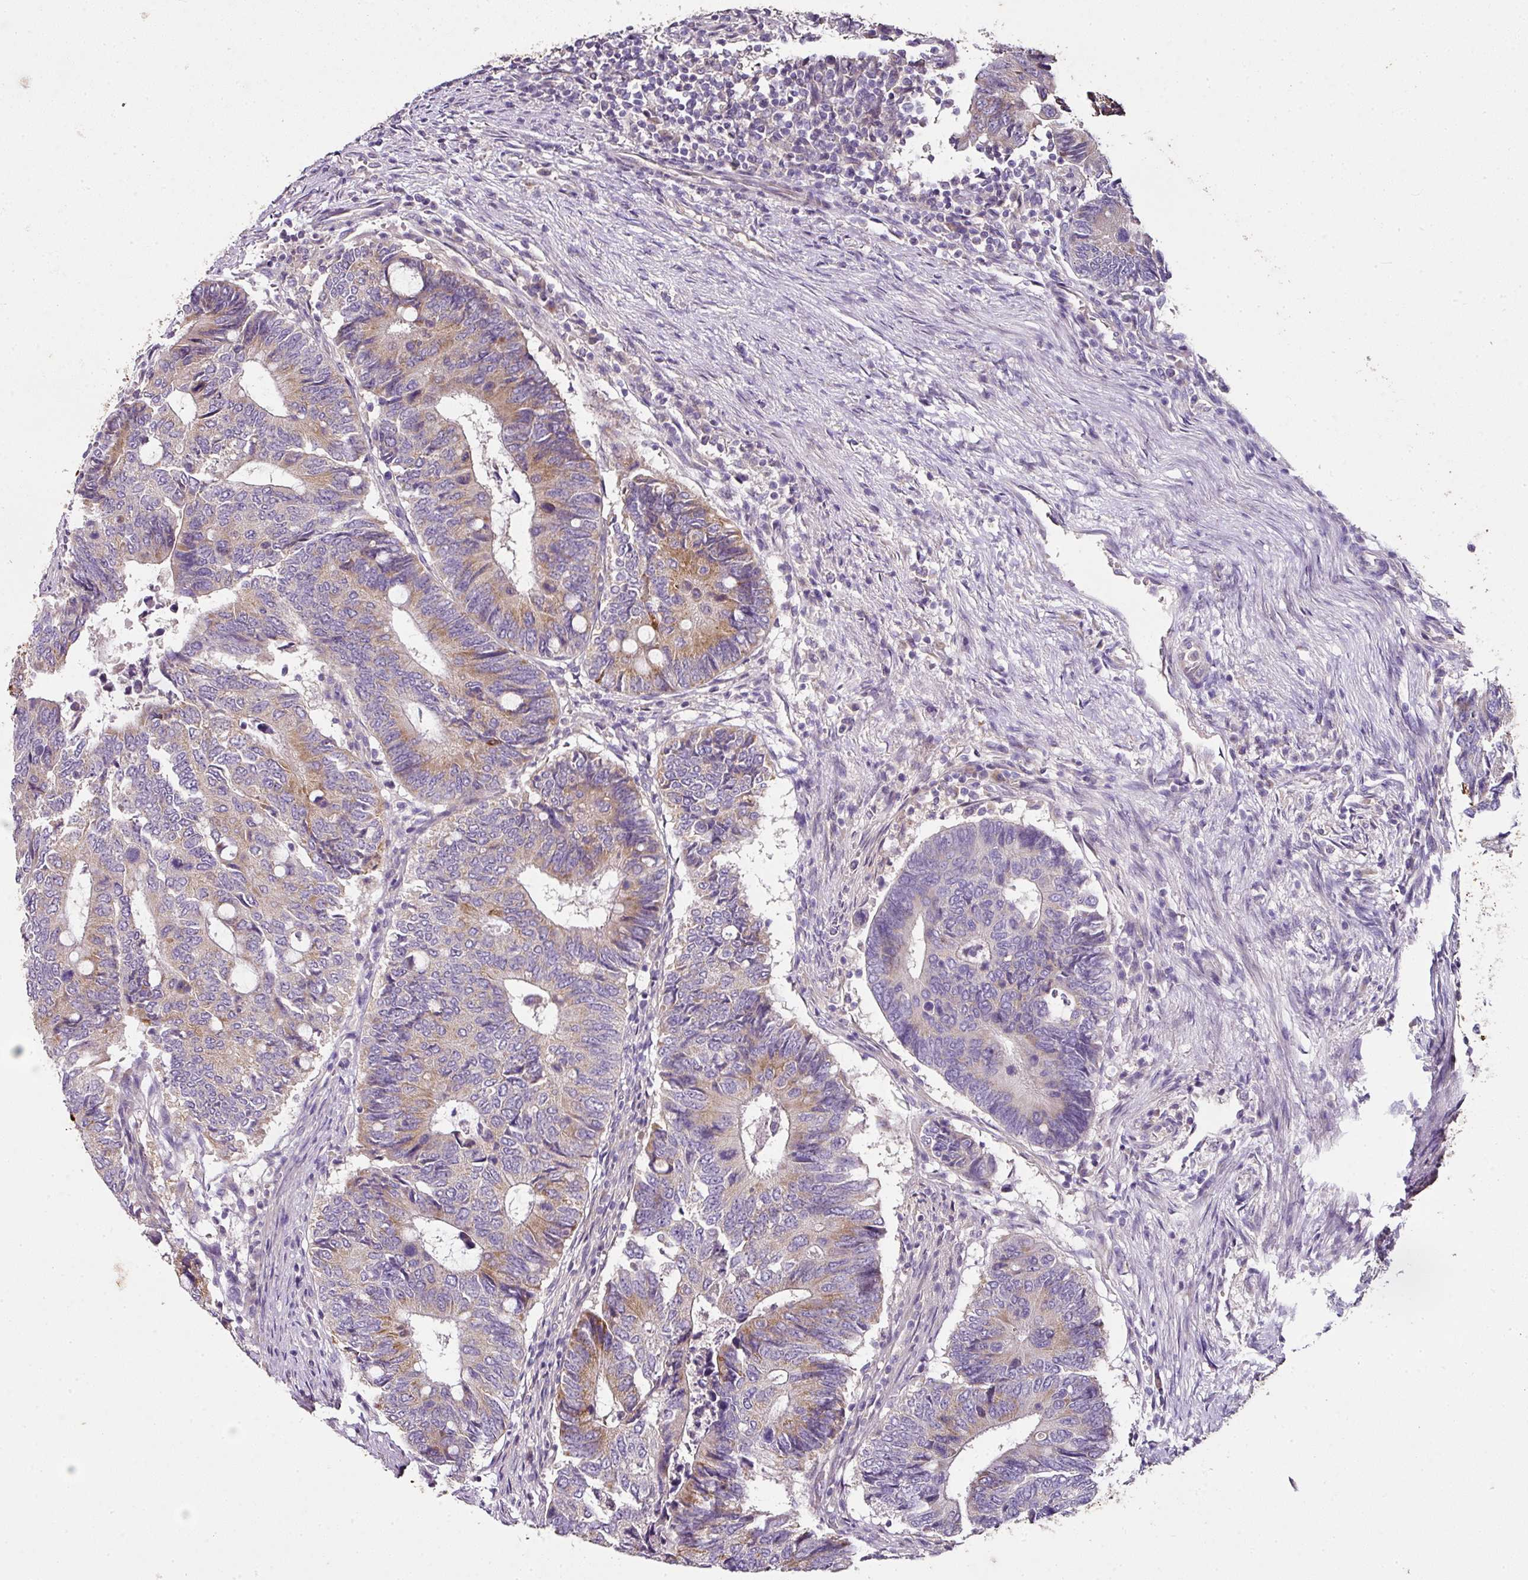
{"staining": {"intensity": "strong", "quantity": "<25%", "location": "cytoplasmic/membranous"}, "tissue": "colorectal cancer", "cell_type": "Tumor cells", "image_type": "cancer", "snomed": [{"axis": "morphology", "description": "Adenocarcinoma, NOS"}, {"axis": "topography", "description": "Colon"}], "caption": "IHC (DAB (3,3'-diaminobenzidine)) staining of human colorectal cancer (adenocarcinoma) demonstrates strong cytoplasmic/membranous protein expression in approximately <25% of tumor cells.", "gene": "SKIC2", "patient": {"sex": "male", "age": 87}}